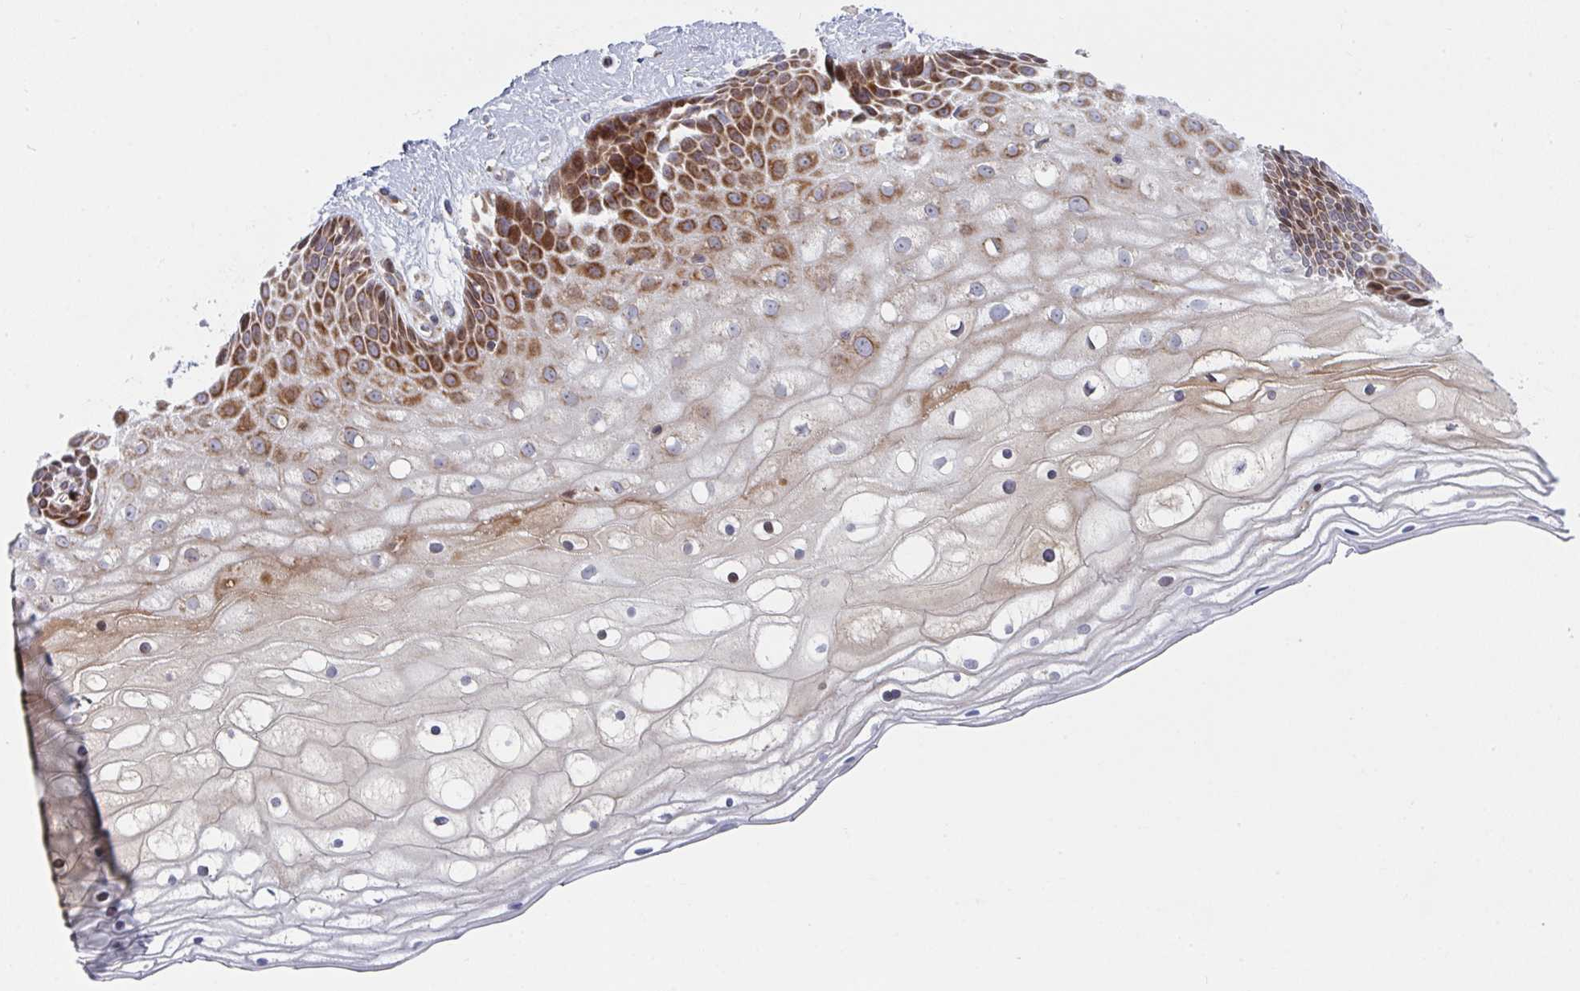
{"staining": {"intensity": "moderate", "quantity": ">75%", "location": "cytoplasmic/membranous"}, "tissue": "cervix", "cell_type": "Glandular cells", "image_type": "normal", "snomed": [{"axis": "morphology", "description": "Normal tissue, NOS"}, {"axis": "topography", "description": "Cervix"}], "caption": "This is a histology image of immunohistochemistry (IHC) staining of benign cervix, which shows moderate staining in the cytoplasmic/membranous of glandular cells.", "gene": "PRKCH", "patient": {"sex": "female", "age": 36}}